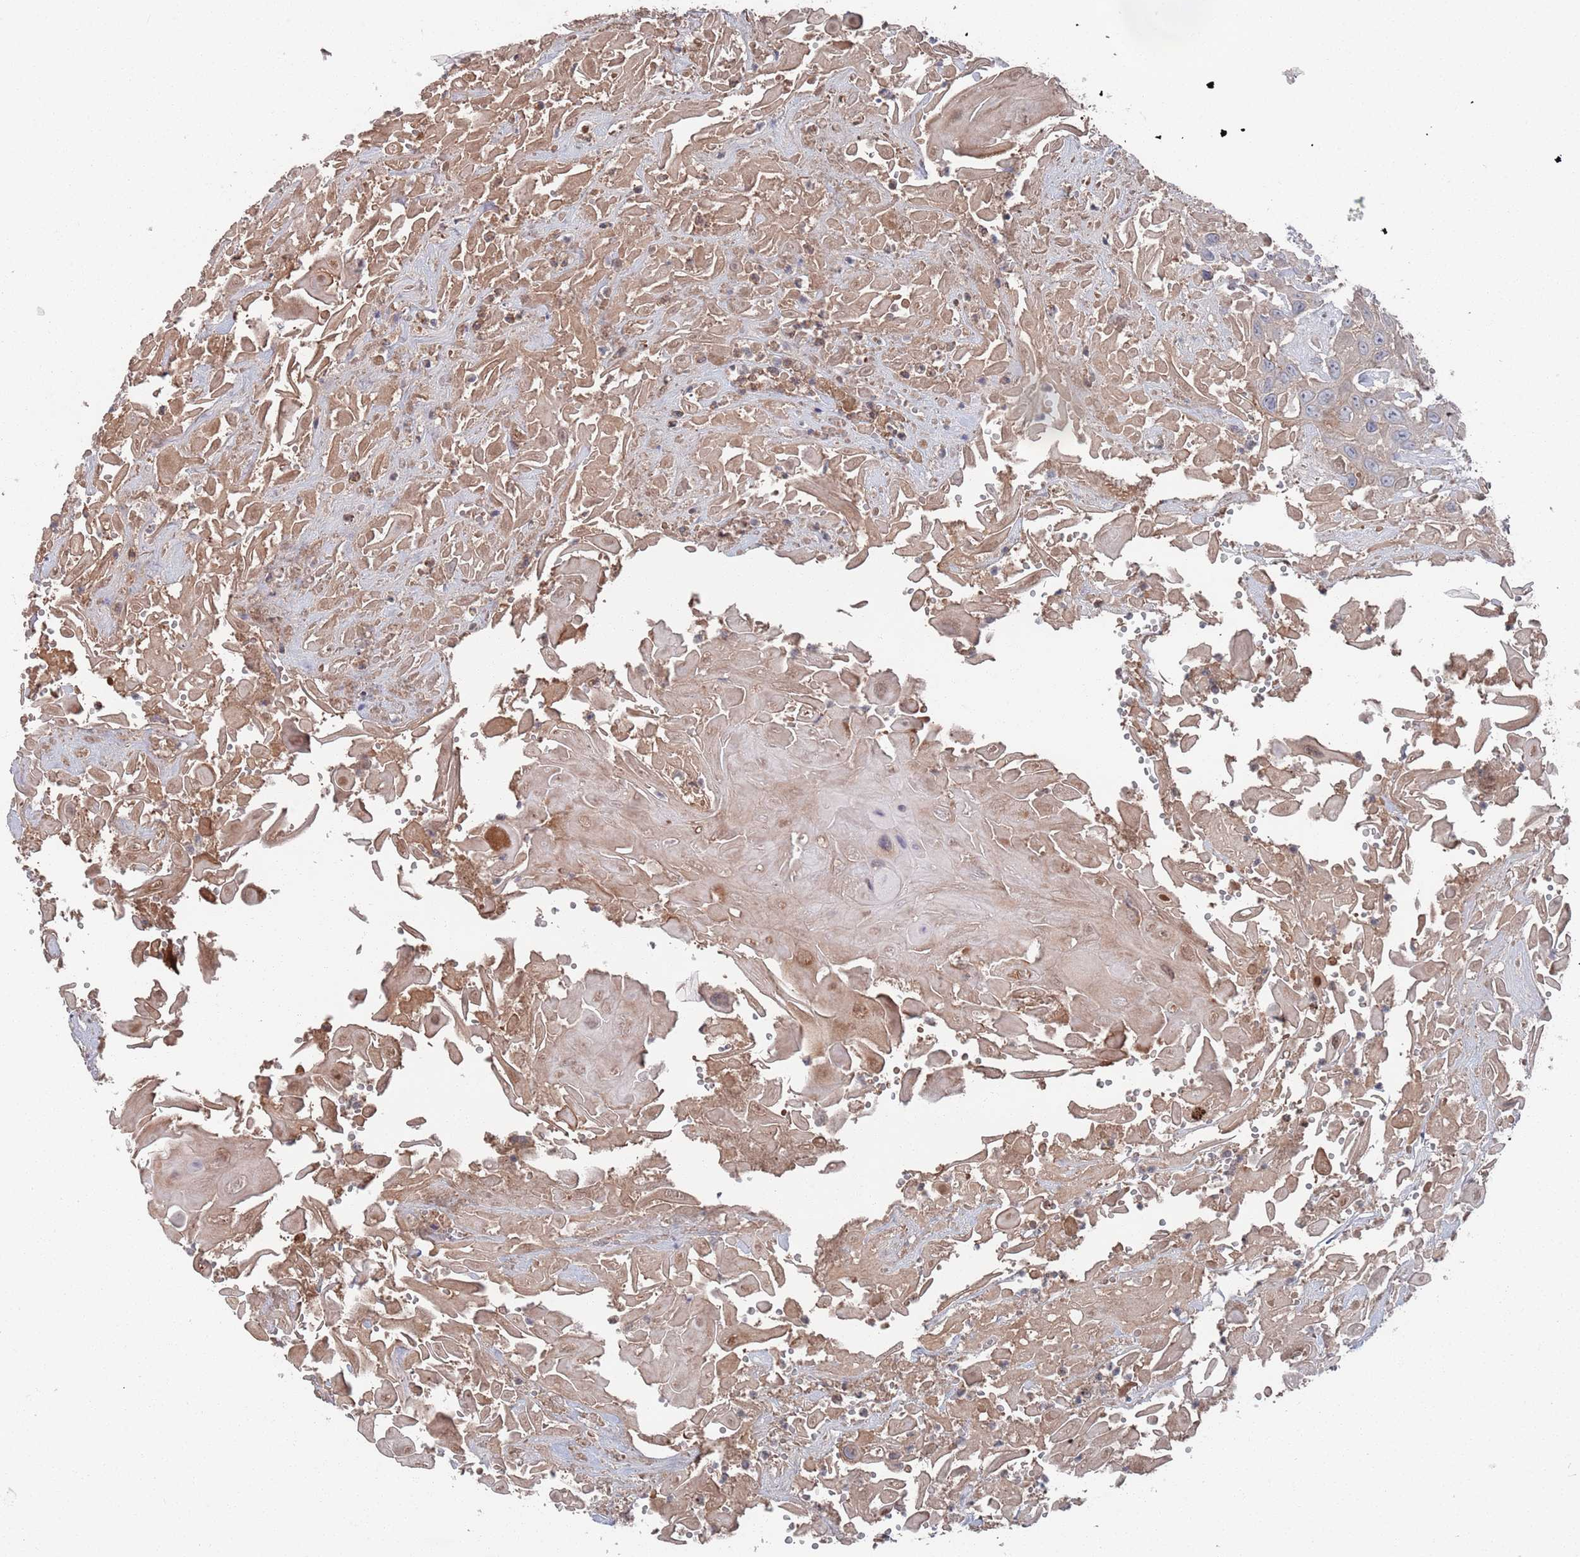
{"staining": {"intensity": "weak", "quantity": ">75%", "location": "cytoplasmic/membranous"}, "tissue": "head and neck cancer", "cell_type": "Tumor cells", "image_type": "cancer", "snomed": [{"axis": "morphology", "description": "Squamous cell carcinoma, NOS"}, {"axis": "topography", "description": "Head-Neck"}], "caption": "Protein staining displays weak cytoplasmic/membranous staining in about >75% of tumor cells in squamous cell carcinoma (head and neck).", "gene": "PLEKHA4", "patient": {"sex": "male", "age": 81}}